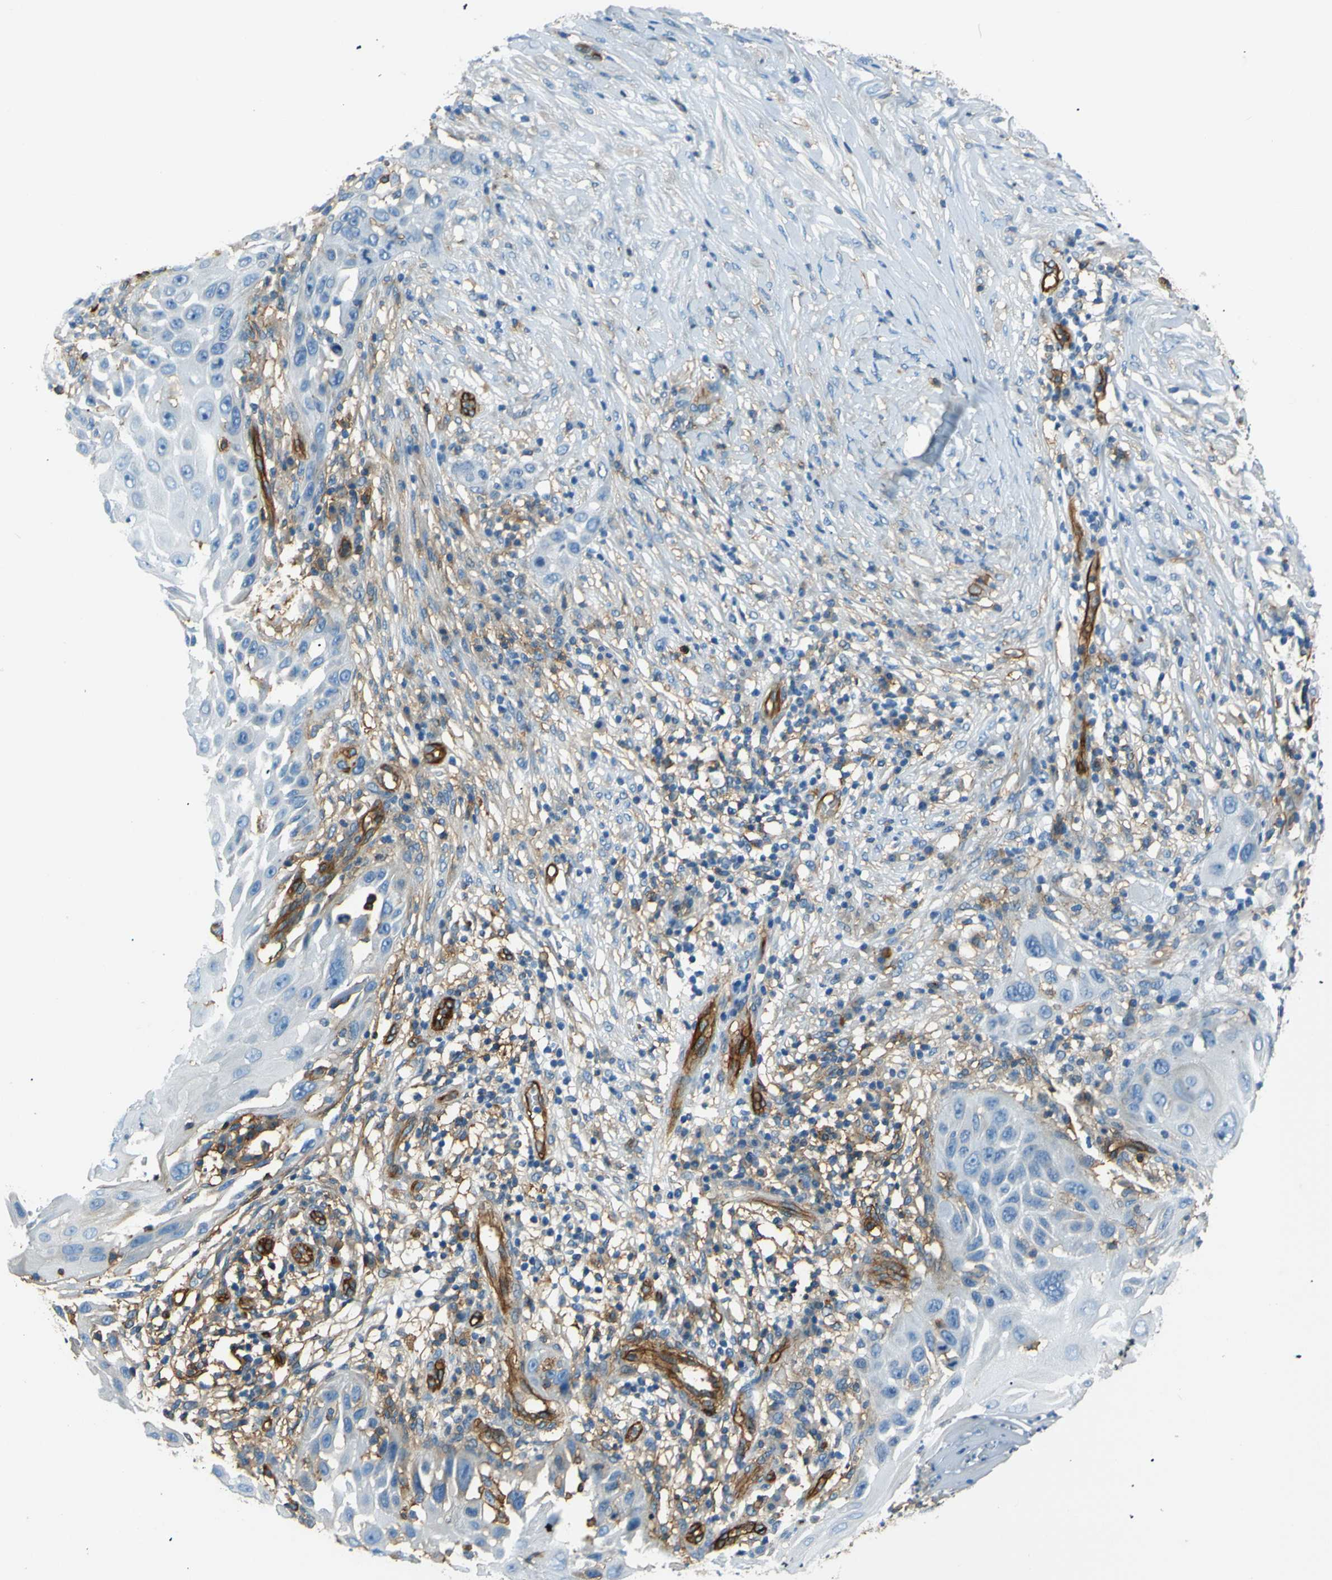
{"staining": {"intensity": "negative", "quantity": "none", "location": "none"}, "tissue": "skin cancer", "cell_type": "Tumor cells", "image_type": "cancer", "snomed": [{"axis": "morphology", "description": "Squamous cell carcinoma, NOS"}, {"axis": "topography", "description": "Skin"}], "caption": "An immunohistochemistry micrograph of skin cancer (squamous cell carcinoma) is shown. There is no staining in tumor cells of skin cancer (squamous cell carcinoma). (Brightfield microscopy of DAB (3,3'-diaminobenzidine) IHC at high magnification).", "gene": "ENTPD1", "patient": {"sex": "female", "age": 44}}